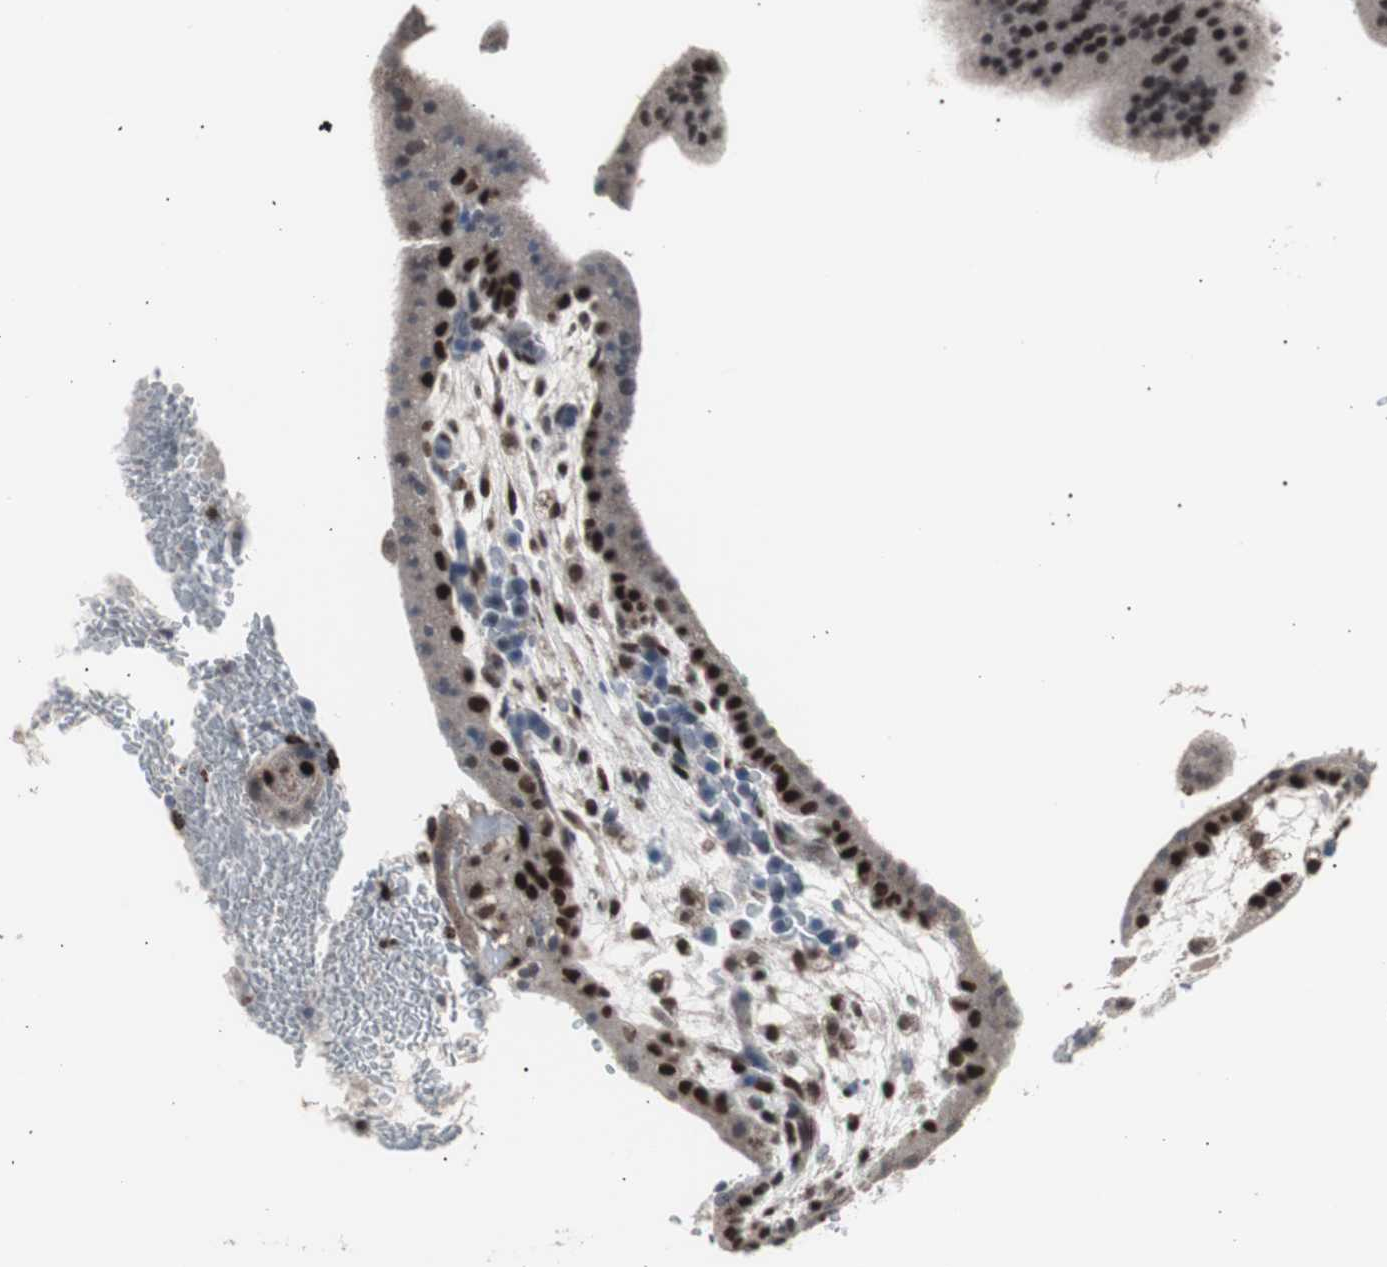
{"staining": {"intensity": "strong", "quantity": ">75%", "location": "nuclear"}, "tissue": "placenta", "cell_type": "Trophoblastic cells", "image_type": "normal", "snomed": [{"axis": "morphology", "description": "Normal tissue, NOS"}, {"axis": "topography", "description": "Placenta"}], "caption": "A micrograph of placenta stained for a protein demonstrates strong nuclear brown staining in trophoblastic cells. (DAB (3,3'-diaminobenzidine) IHC with brightfield microscopy, high magnification).", "gene": "RXRA", "patient": {"sex": "female", "age": 35}}